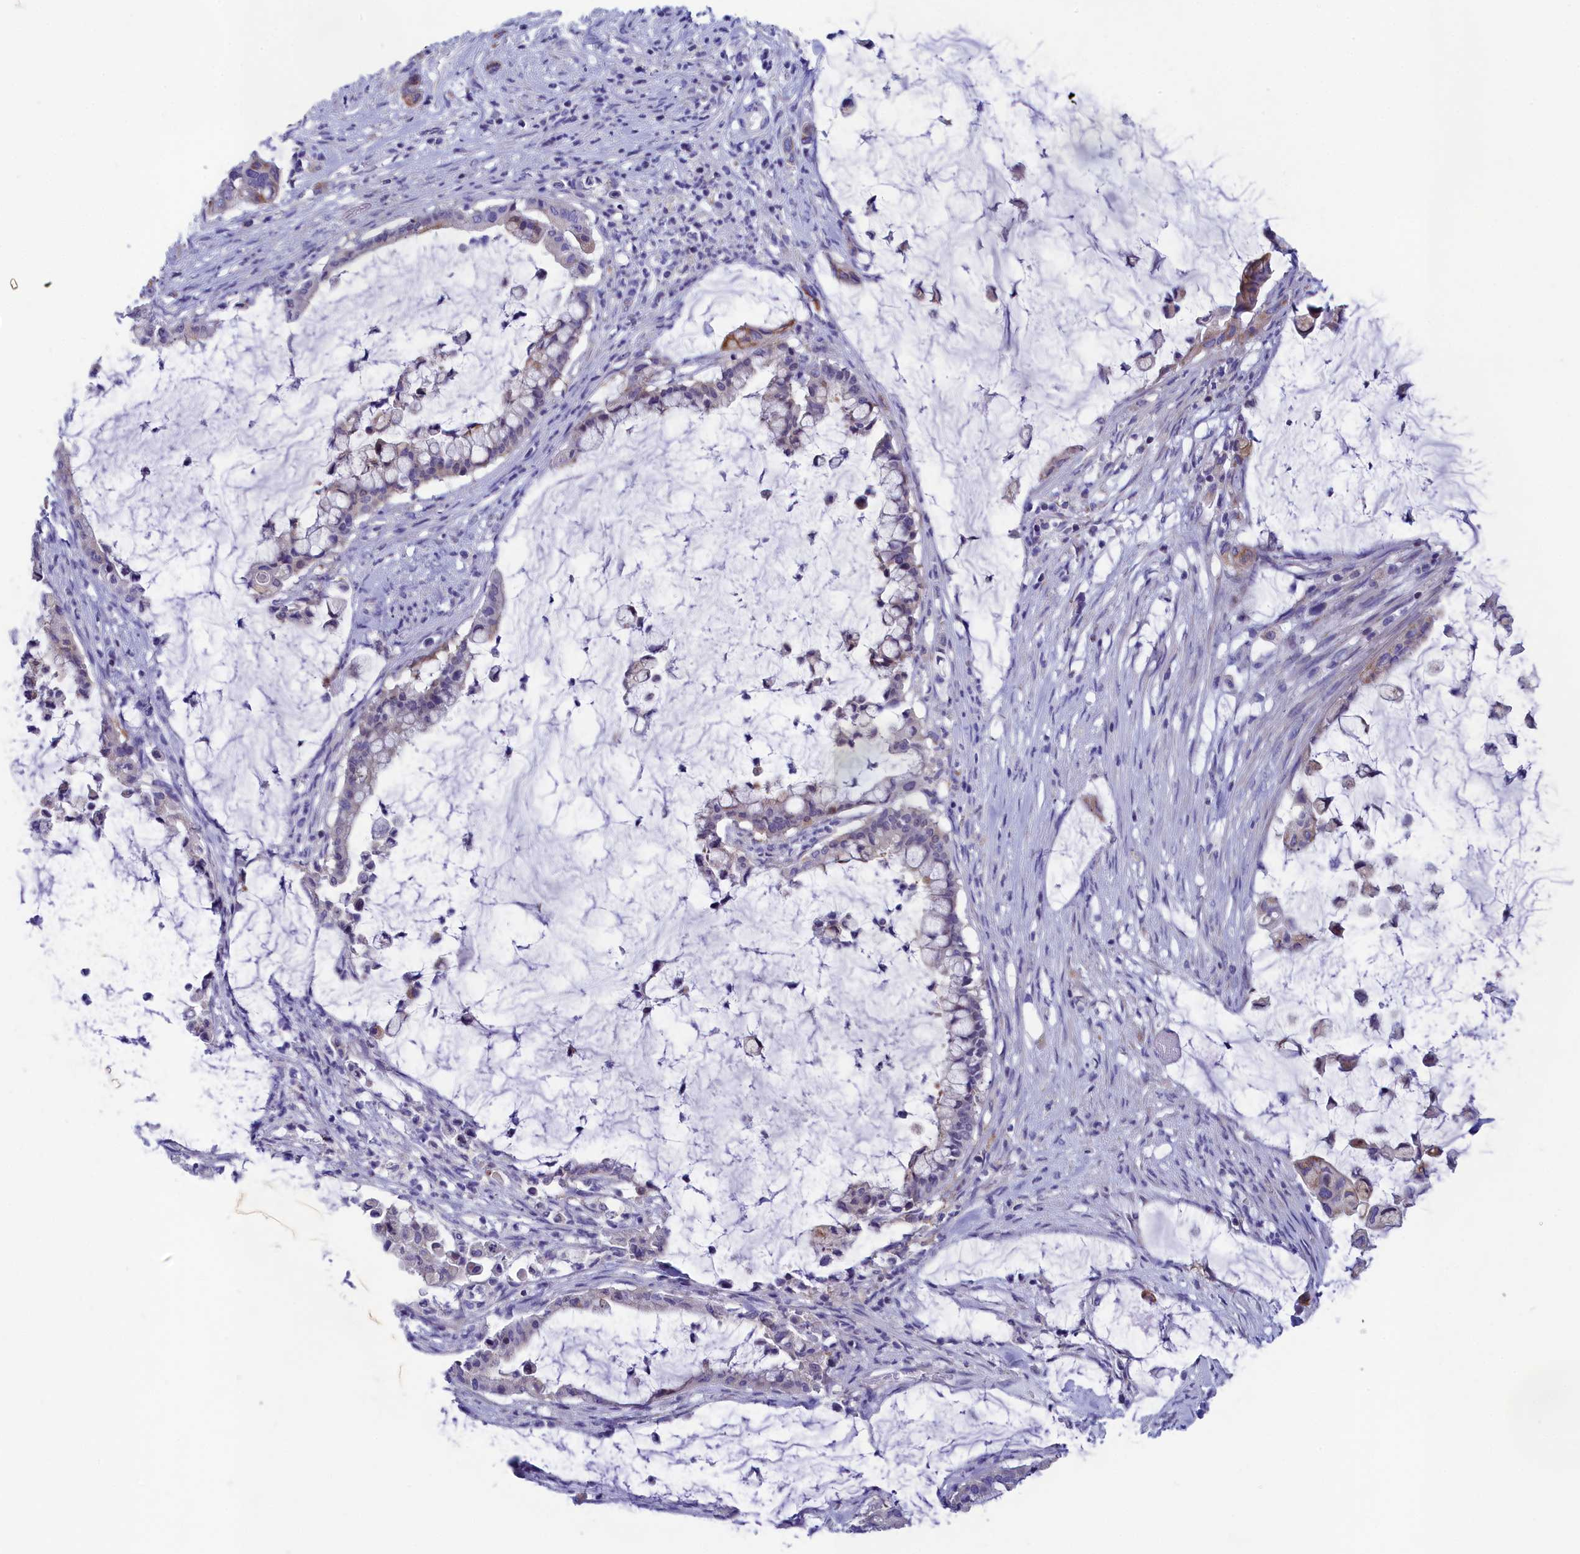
{"staining": {"intensity": "negative", "quantity": "none", "location": "none"}, "tissue": "pancreatic cancer", "cell_type": "Tumor cells", "image_type": "cancer", "snomed": [{"axis": "morphology", "description": "Adenocarcinoma, NOS"}, {"axis": "topography", "description": "Pancreas"}], "caption": "High power microscopy histopathology image of an immunohistochemistry image of adenocarcinoma (pancreatic), revealing no significant positivity in tumor cells.", "gene": "PRDM12", "patient": {"sex": "male", "age": 41}}